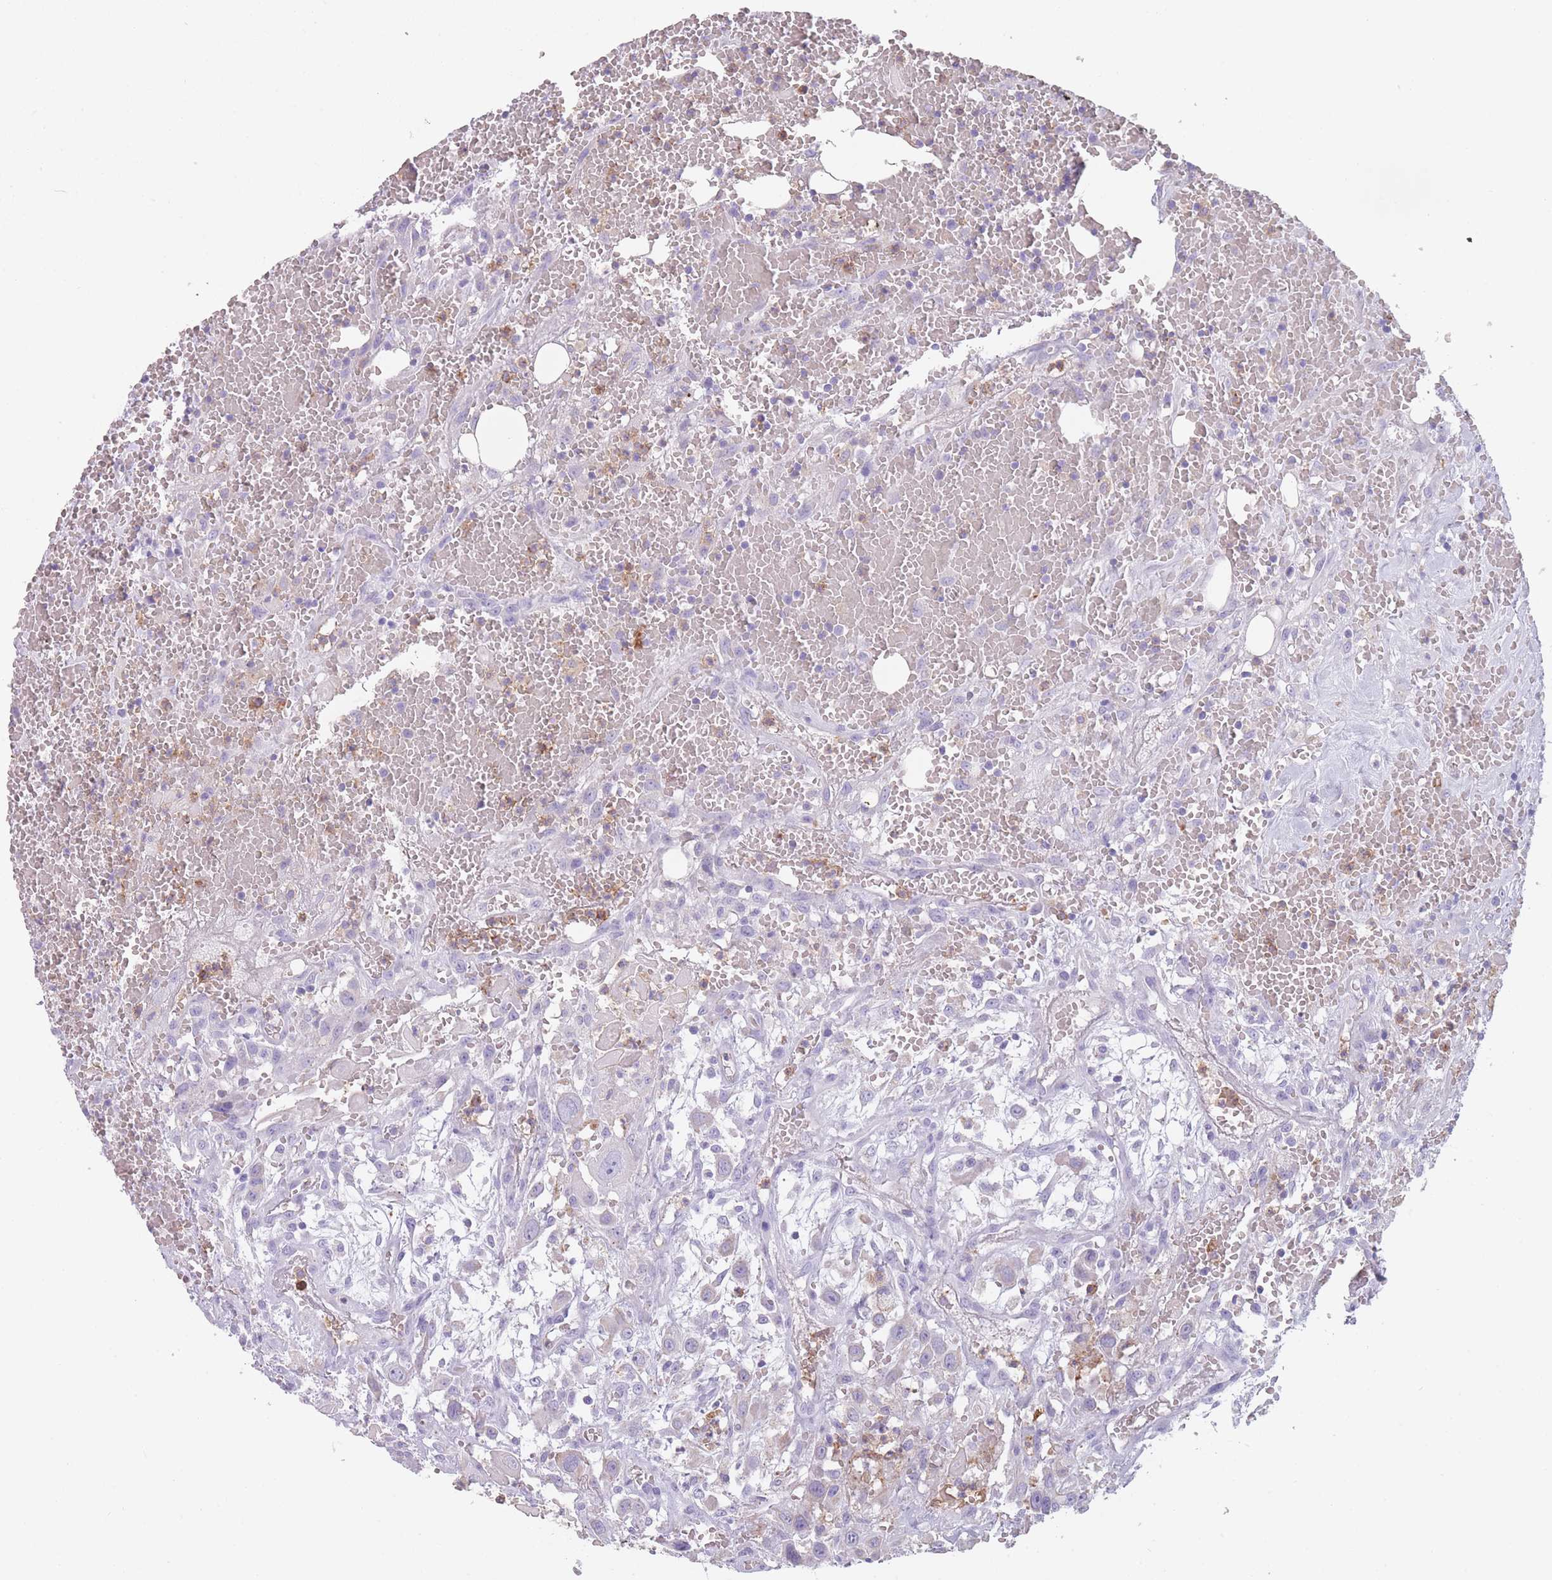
{"staining": {"intensity": "negative", "quantity": "none", "location": "none"}, "tissue": "head and neck cancer", "cell_type": "Tumor cells", "image_type": "cancer", "snomed": [{"axis": "morphology", "description": "Squamous cell carcinoma, NOS"}, {"axis": "topography", "description": "Head-Neck"}], "caption": "This is an immunohistochemistry photomicrograph of human head and neck squamous cell carcinoma. There is no staining in tumor cells.", "gene": "CR1L", "patient": {"sex": "male", "age": 81}}